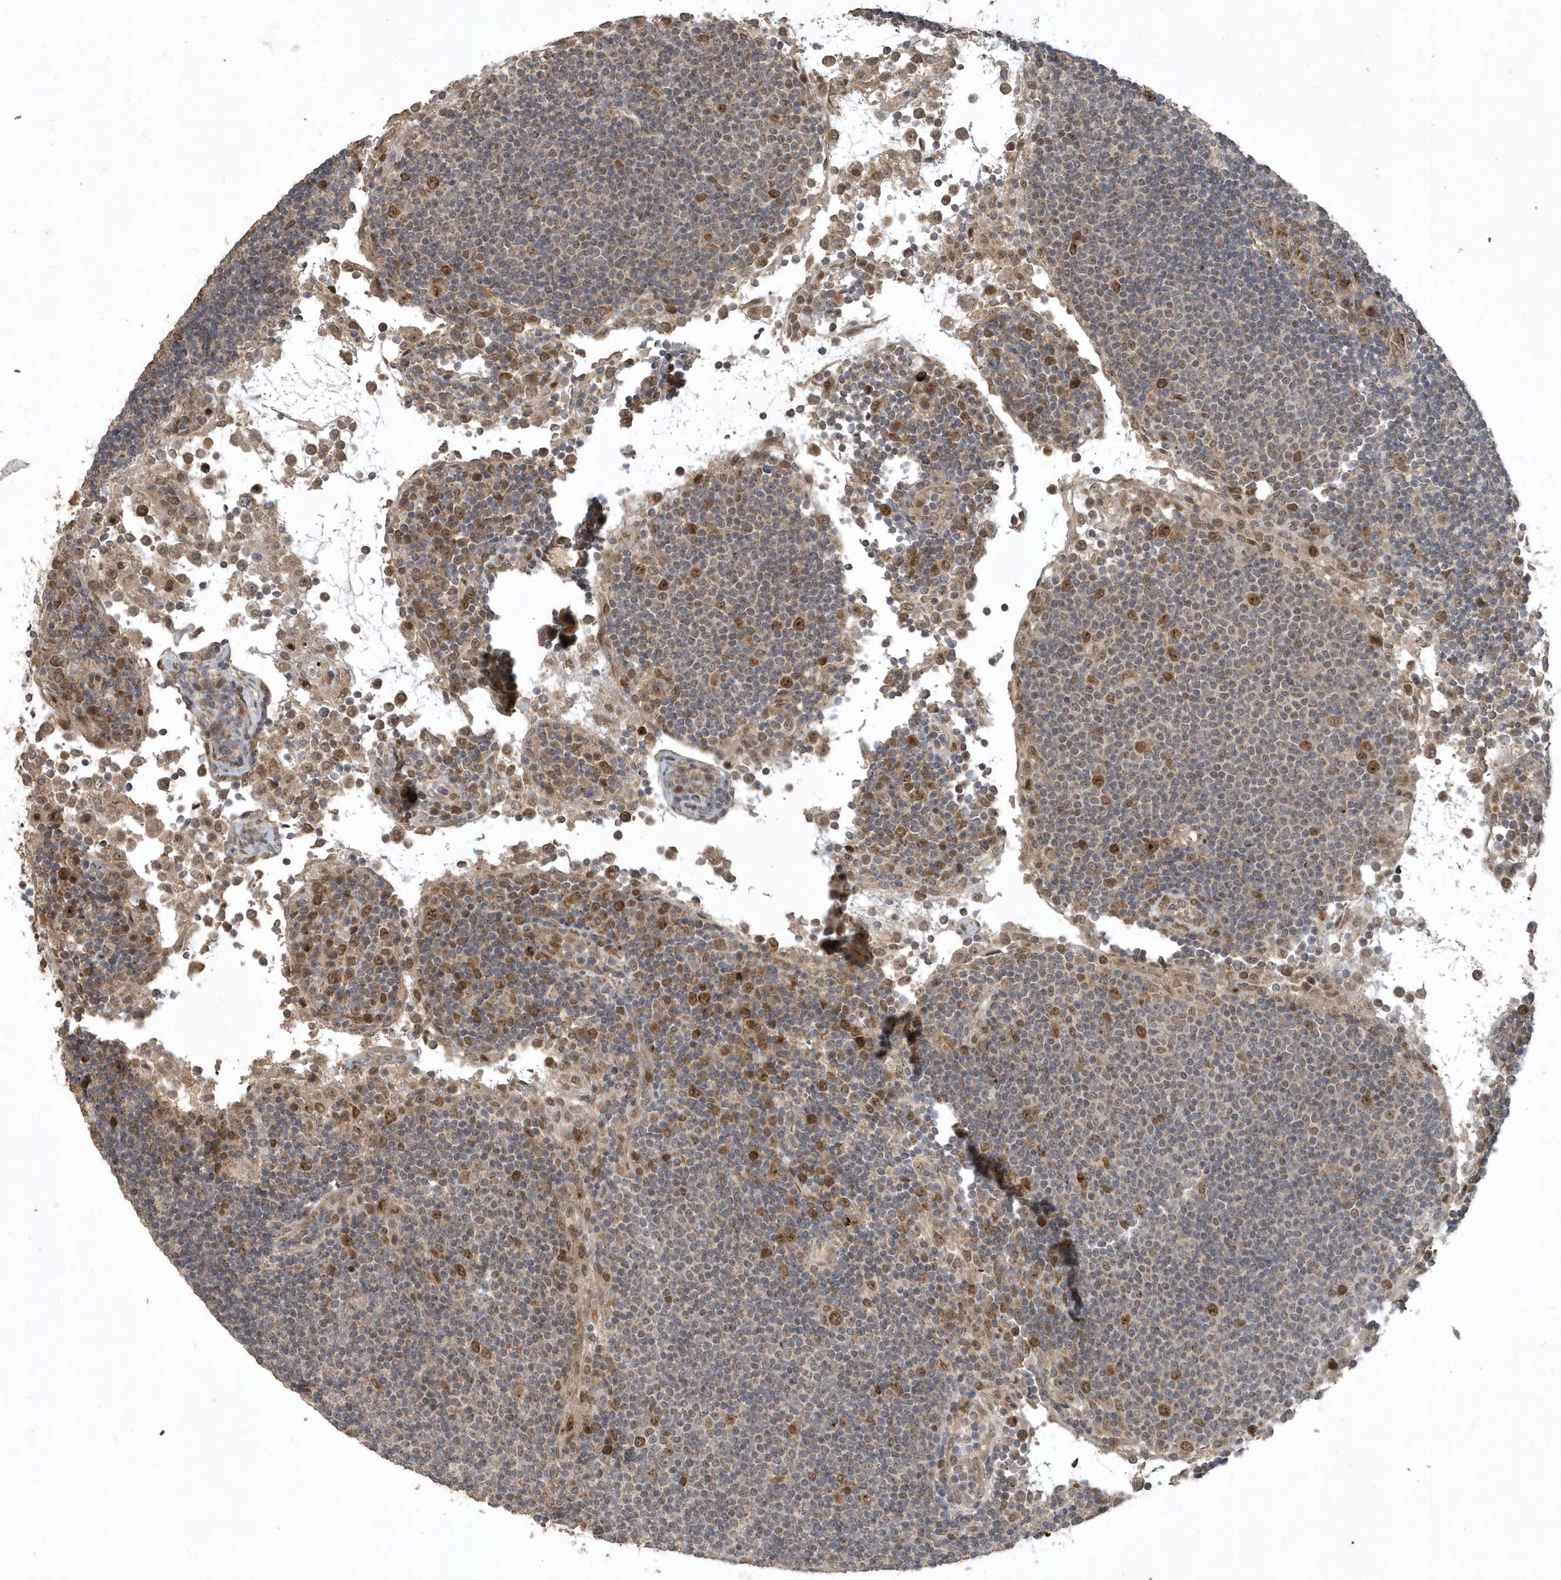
{"staining": {"intensity": "moderate", "quantity": "<25%", "location": "cytoplasmic/membranous,nuclear"}, "tissue": "lymph node", "cell_type": "Non-germinal center cells", "image_type": "normal", "snomed": [{"axis": "morphology", "description": "Normal tissue, NOS"}, {"axis": "topography", "description": "Lymph node"}], "caption": "This is an image of IHC staining of unremarkable lymph node, which shows moderate staining in the cytoplasmic/membranous,nuclear of non-germinal center cells.", "gene": "TRAIP", "patient": {"sex": "female", "age": 53}}